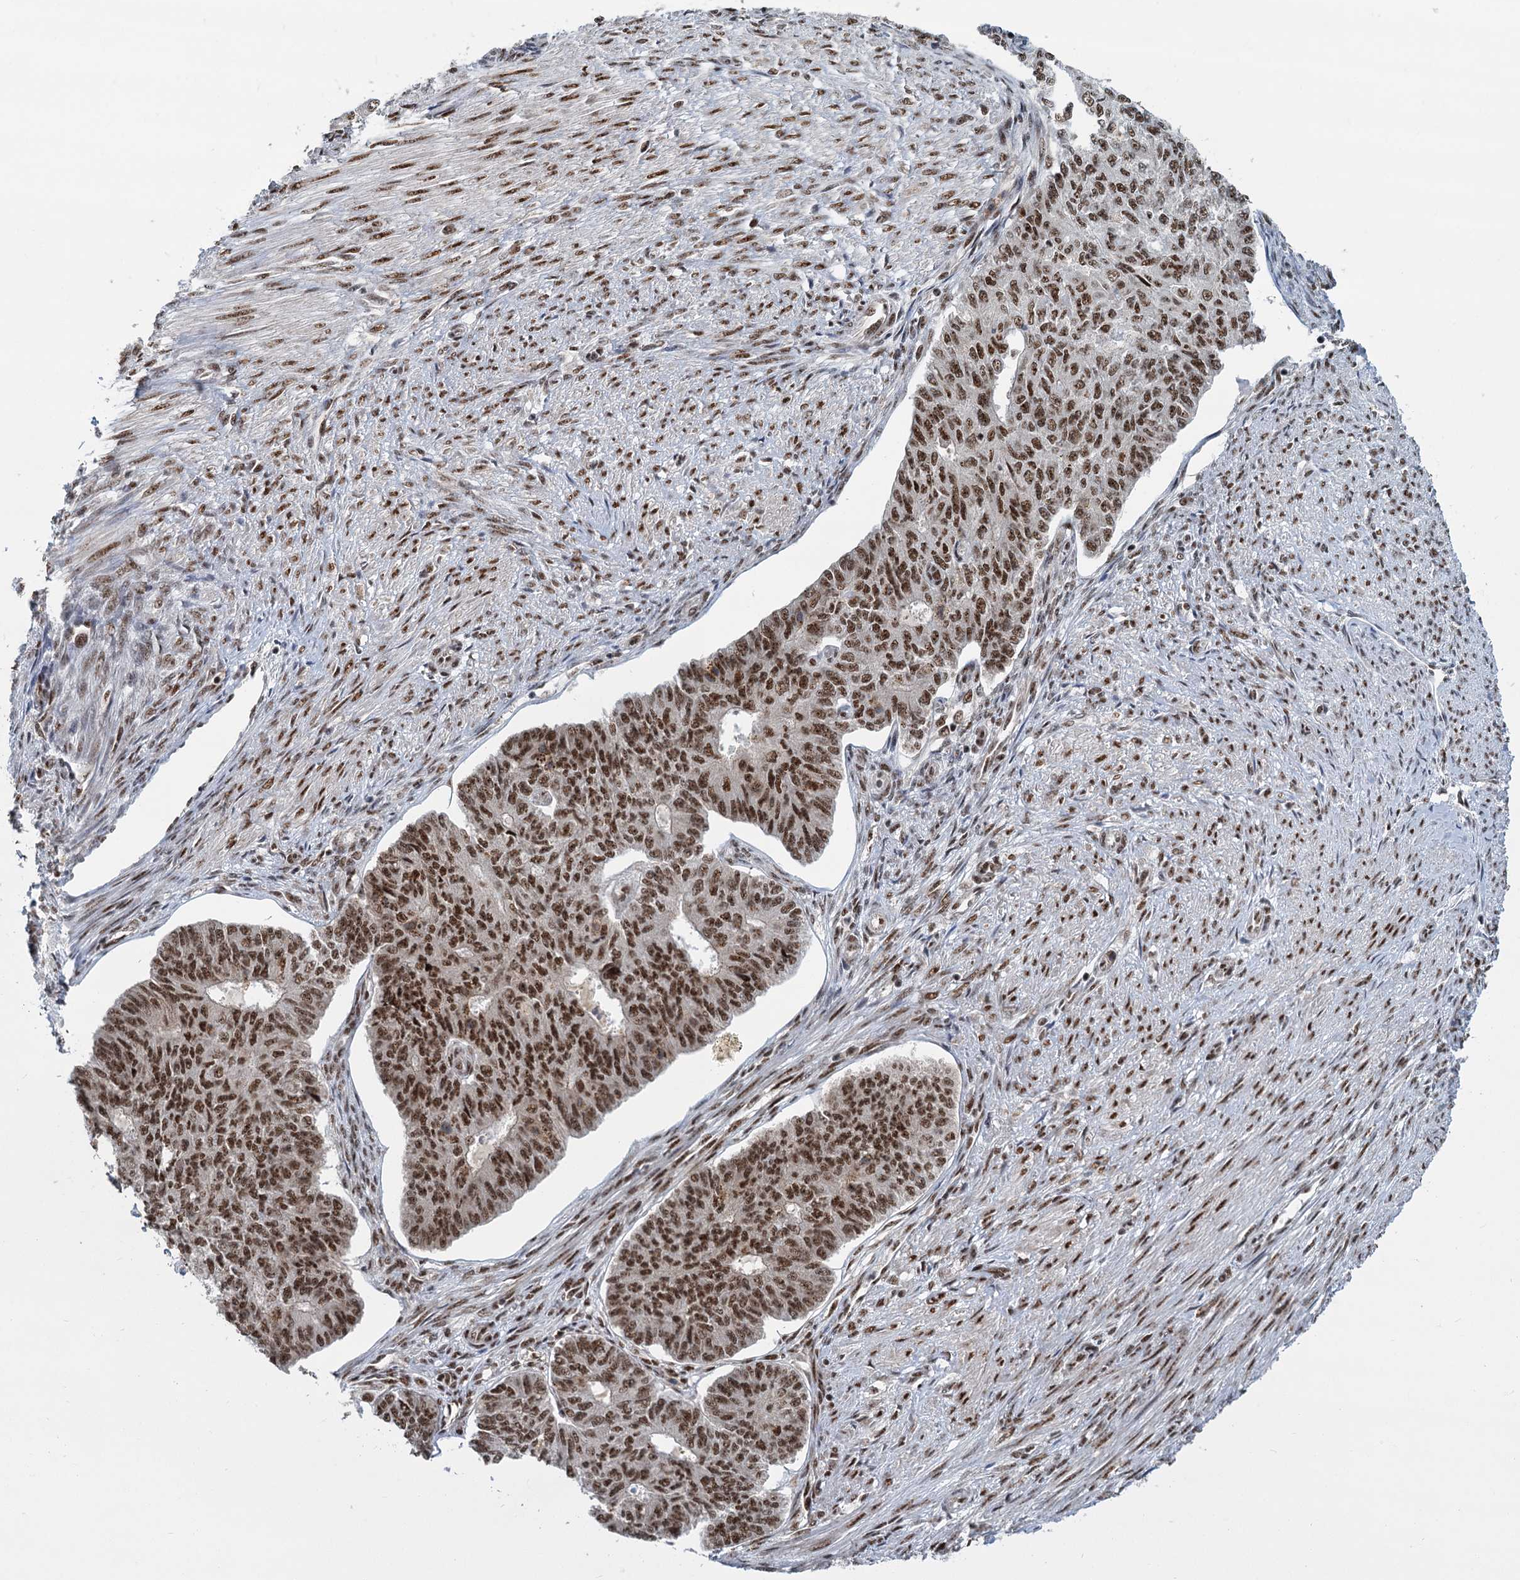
{"staining": {"intensity": "moderate", "quantity": ">75%", "location": "nuclear"}, "tissue": "endometrial cancer", "cell_type": "Tumor cells", "image_type": "cancer", "snomed": [{"axis": "morphology", "description": "Adenocarcinoma, NOS"}, {"axis": "topography", "description": "Endometrium"}], "caption": "There is medium levels of moderate nuclear expression in tumor cells of endometrial cancer, as demonstrated by immunohistochemical staining (brown color).", "gene": "WBP4", "patient": {"sex": "female", "age": 32}}